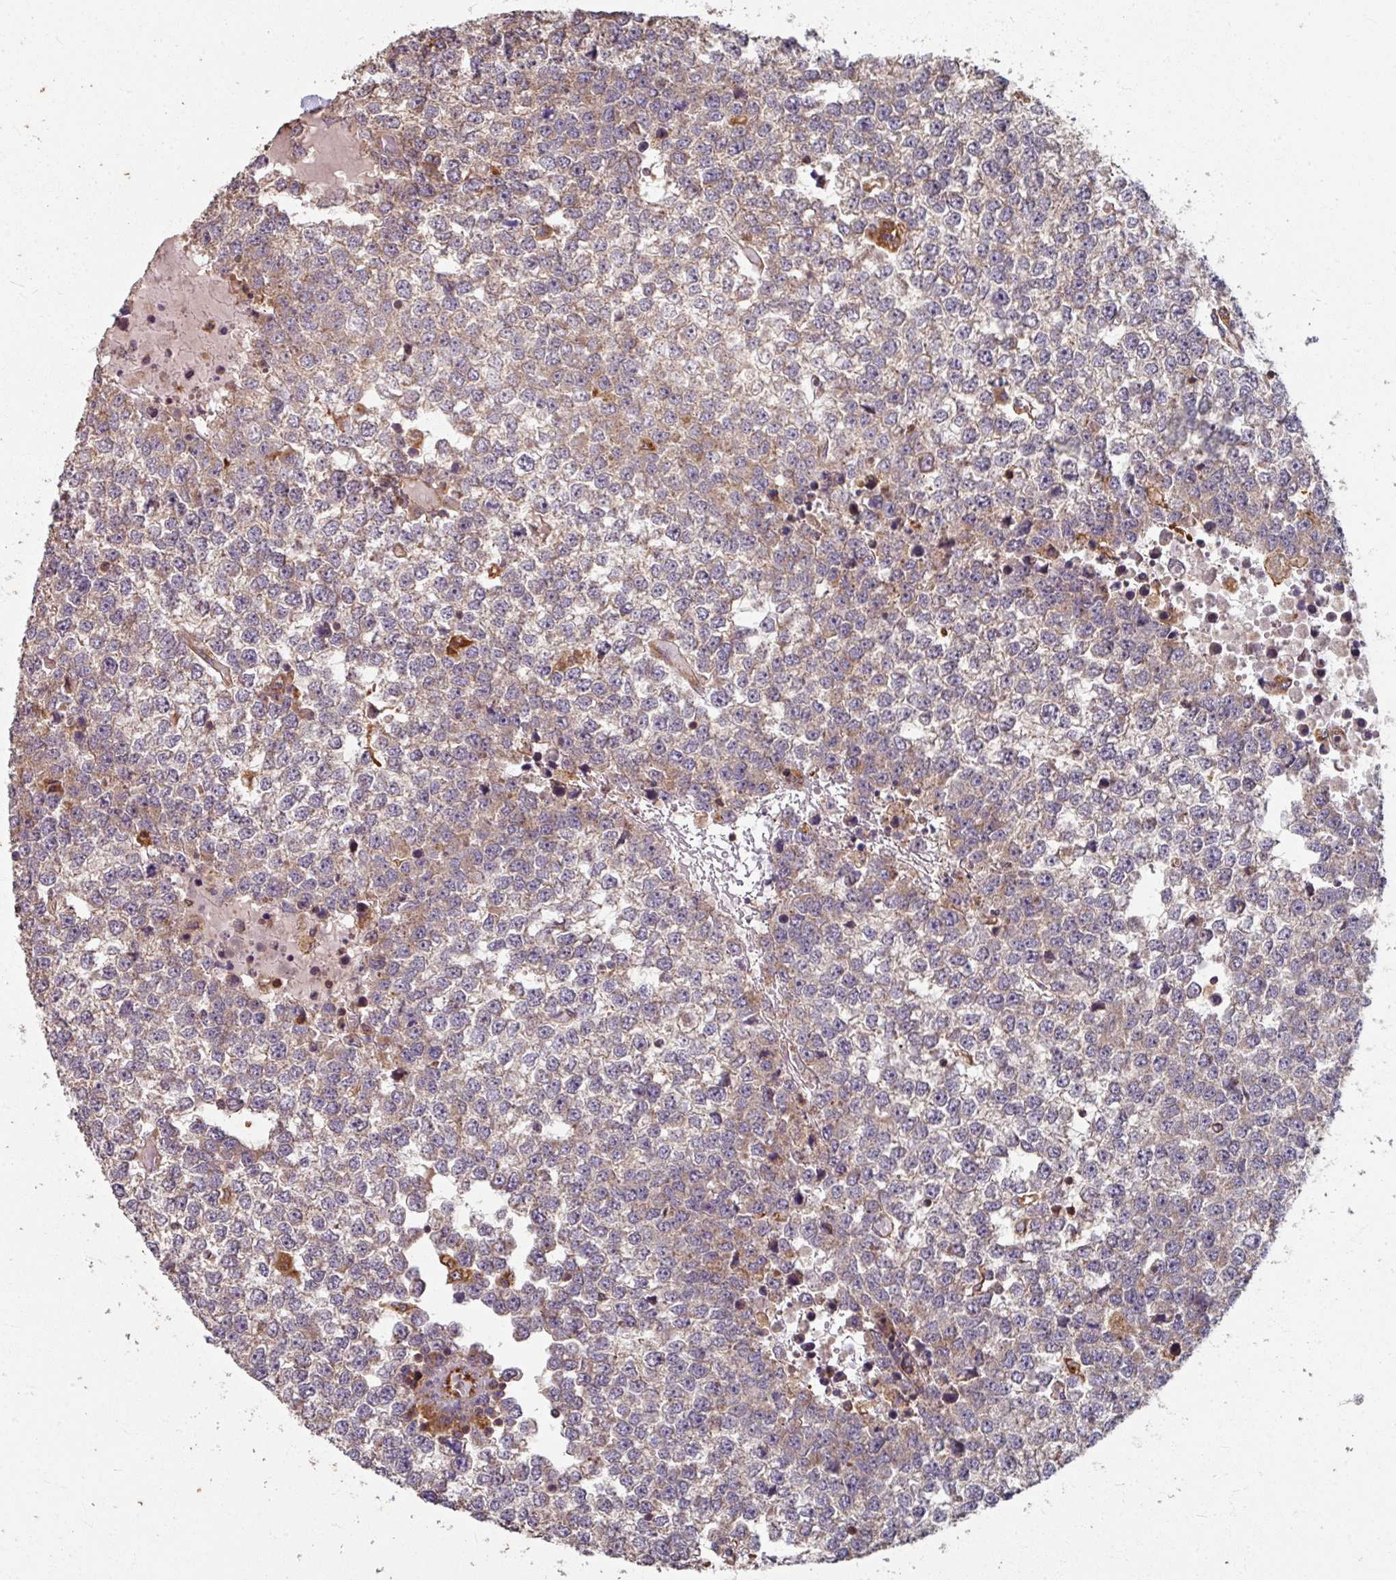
{"staining": {"intensity": "weak", "quantity": "<25%", "location": "cytoplasmic/membranous"}, "tissue": "testis cancer", "cell_type": "Tumor cells", "image_type": "cancer", "snomed": [{"axis": "morphology", "description": "Seminoma, NOS"}, {"axis": "topography", "description": "Testis"}], "caption": "Immunohistochemical staining of testis seminoma displays no significant positivity in tumor cells.", "gene": "CCDC68", "patient": {"sex": "male", "age": 65}}